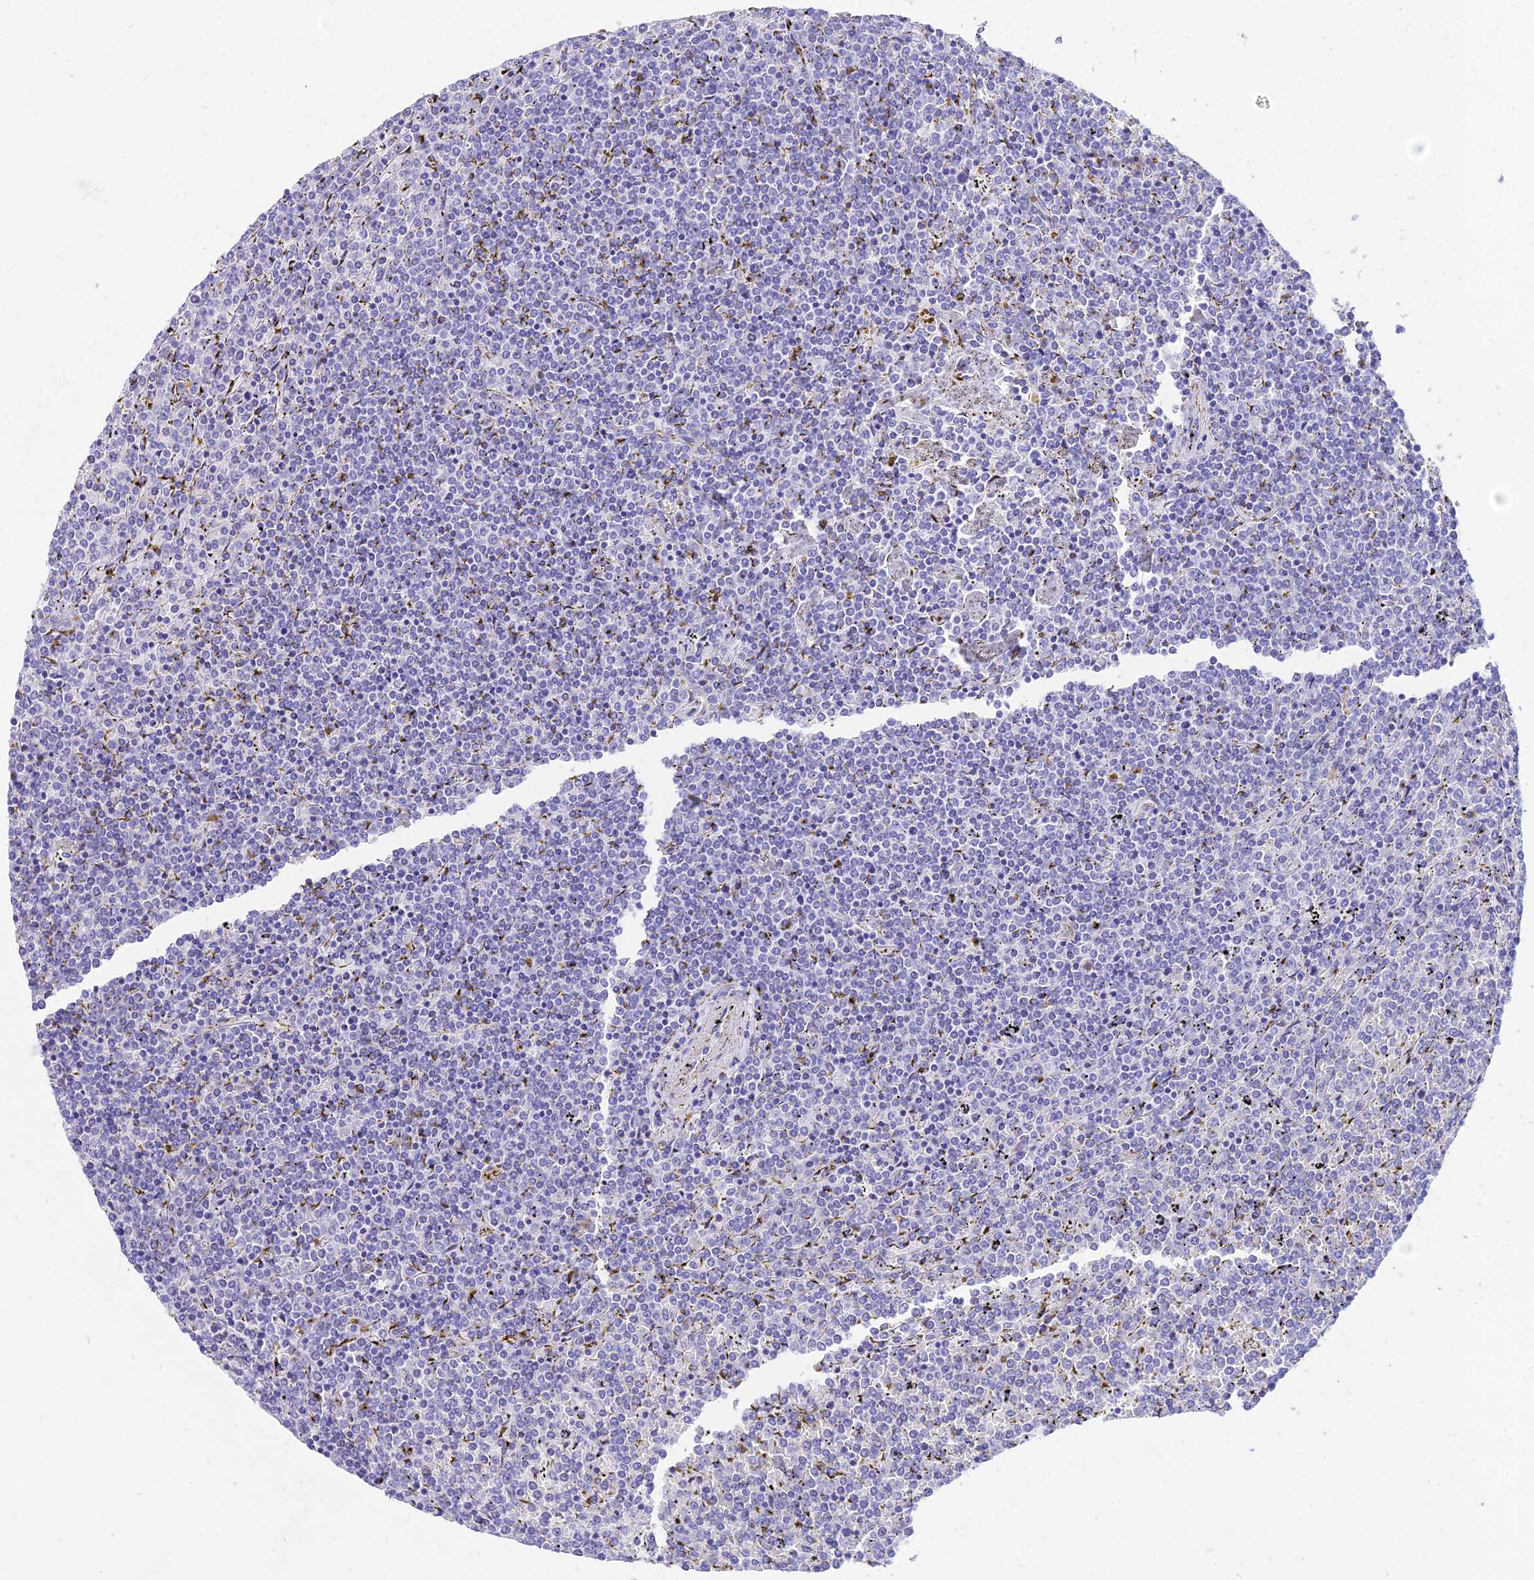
{"staining": {"intensity": "negative", "quantity": "none", "location": "none"}, "tissue": "lymphoma", "cell_type": "Tumor cells", "image_type": "cancer", "snomed": [{"axis": "morphology", "description": "Malignant lymphoma, non-Hodgkin's type, Low grade"}, {"axis": "topography", "description": "Spleen"}], "caption": "A micrograph of low-grade malignant lymphoma, non-Hodgkin's type stained for a protein exhibits no brown staining in tumor cells.", "gene": "TAC3", "patient": {"sex": "female", "age": 19}}